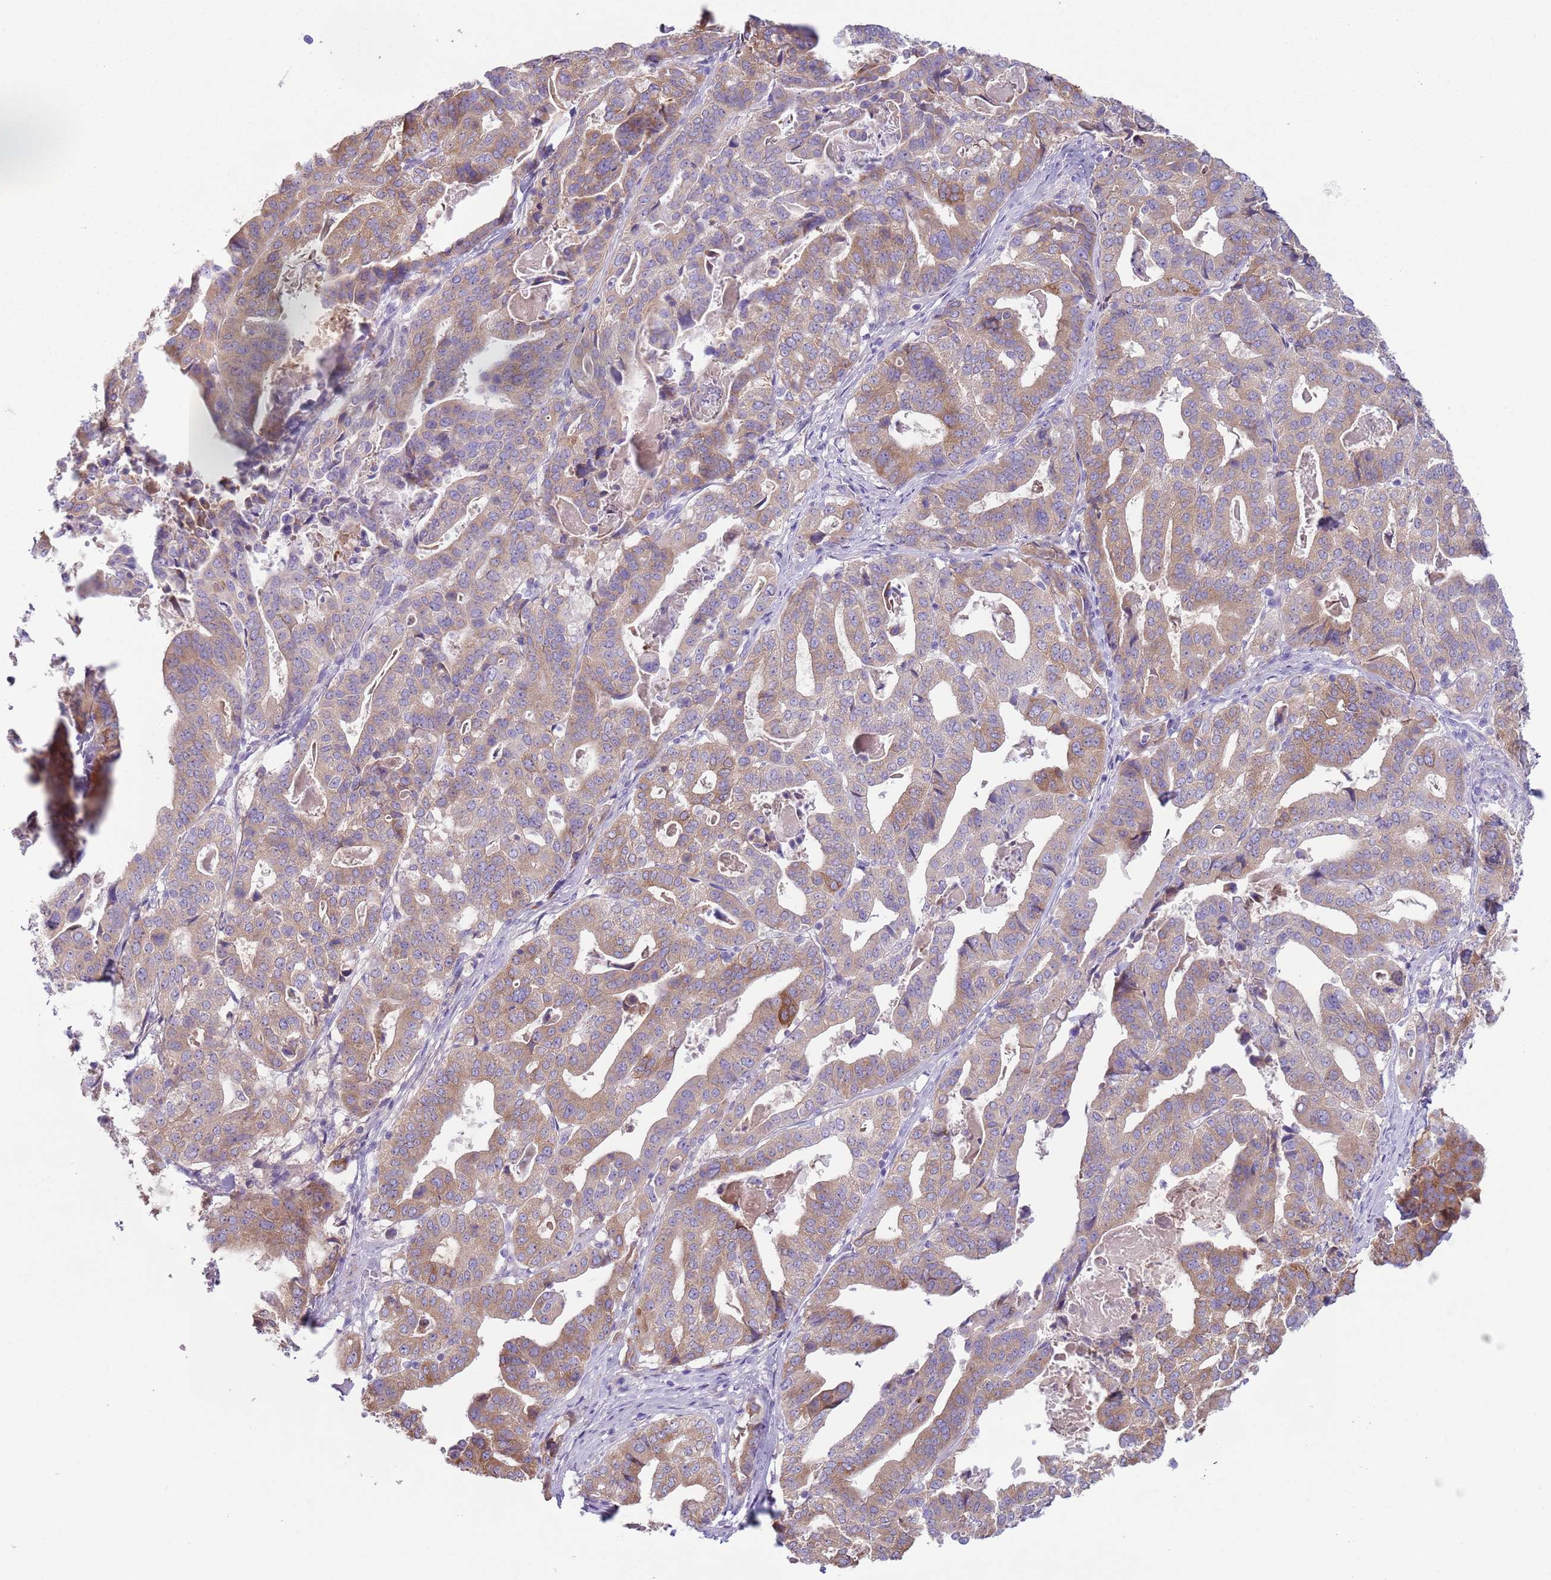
{"staining": {"intensity": "moderate", "quantity": "25%-75%", "location": "cytoplasmic/membranous"}, "tissue": "stomach cancer", "cell_type": "Tumor cells", "image_type": "cancer", "snomed": [{"axis": "morphology", "description": "Adenocarcinoma, NOS"}, {"axis": "topography", "description": "Stomach"}], "caption": "Immunohistochemical staining of adenocarcinoma (stomach) reveals medium levels of moderate cytoplasmic/membranous protein staining in about 25%-75% of tumor cells.", "gene": "CFH", "patient": {"sex": "male", "age": 48}}